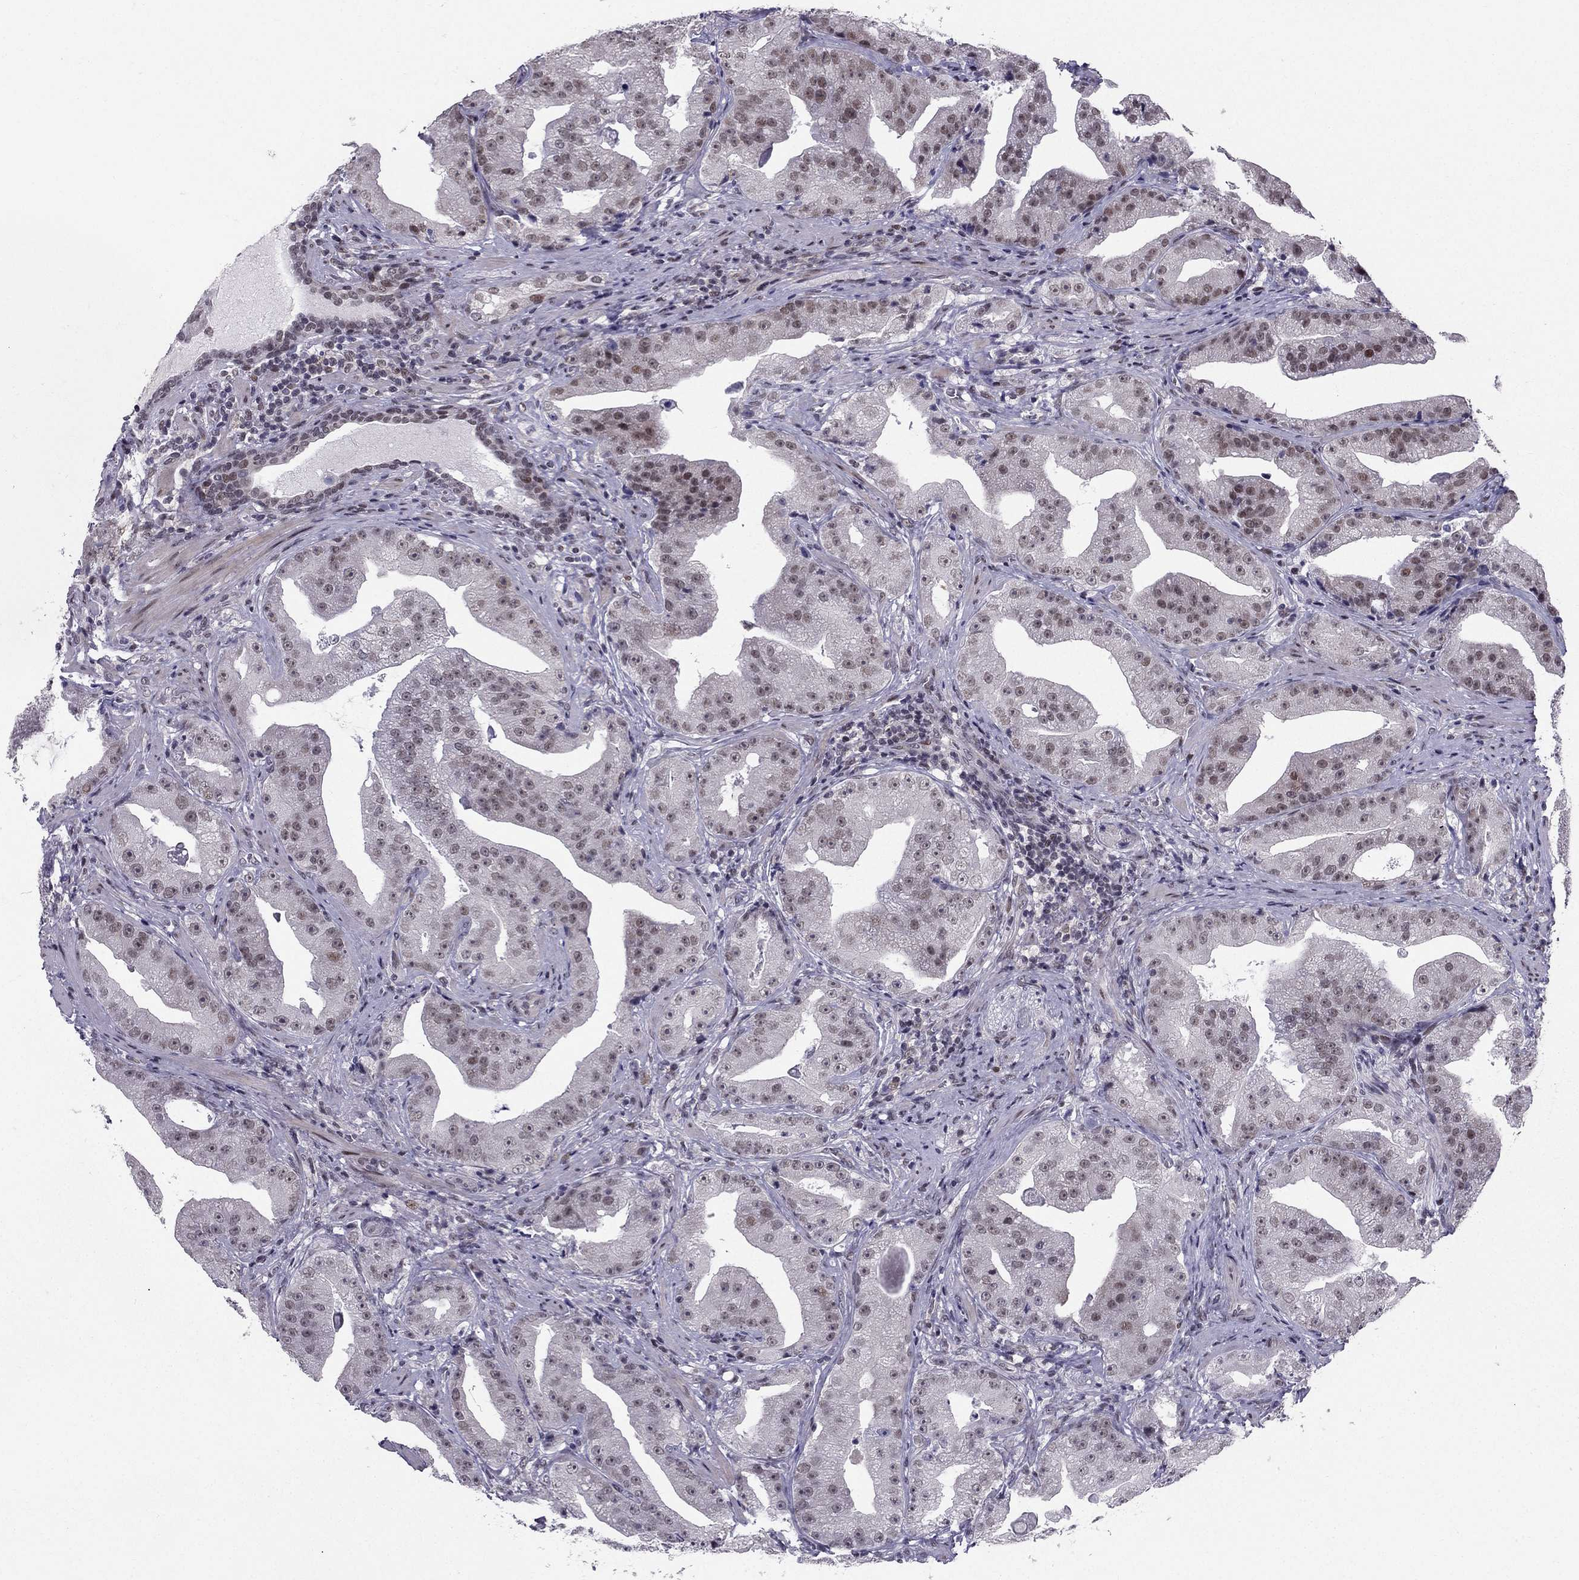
{"staining": {"intensity": "weak", "quantity": "25%-75%", "location": "nuclear"}, "tissue": "prostate cancer", "cell_type": "Tumor cells", "image_type": "cancer", "snomed": [{"axis": "morphology", "description": "Adenocarcinoma, Low grade"}, {"axis": "topography", "description": "Prostate"}], "caption": "Prostate adenocarcinoma (low-grade) stained with a protein marker exhibits weak staining in tumor cells.", "gene": "RPRD2", "patient": {"sex": "male", "age": 62}}